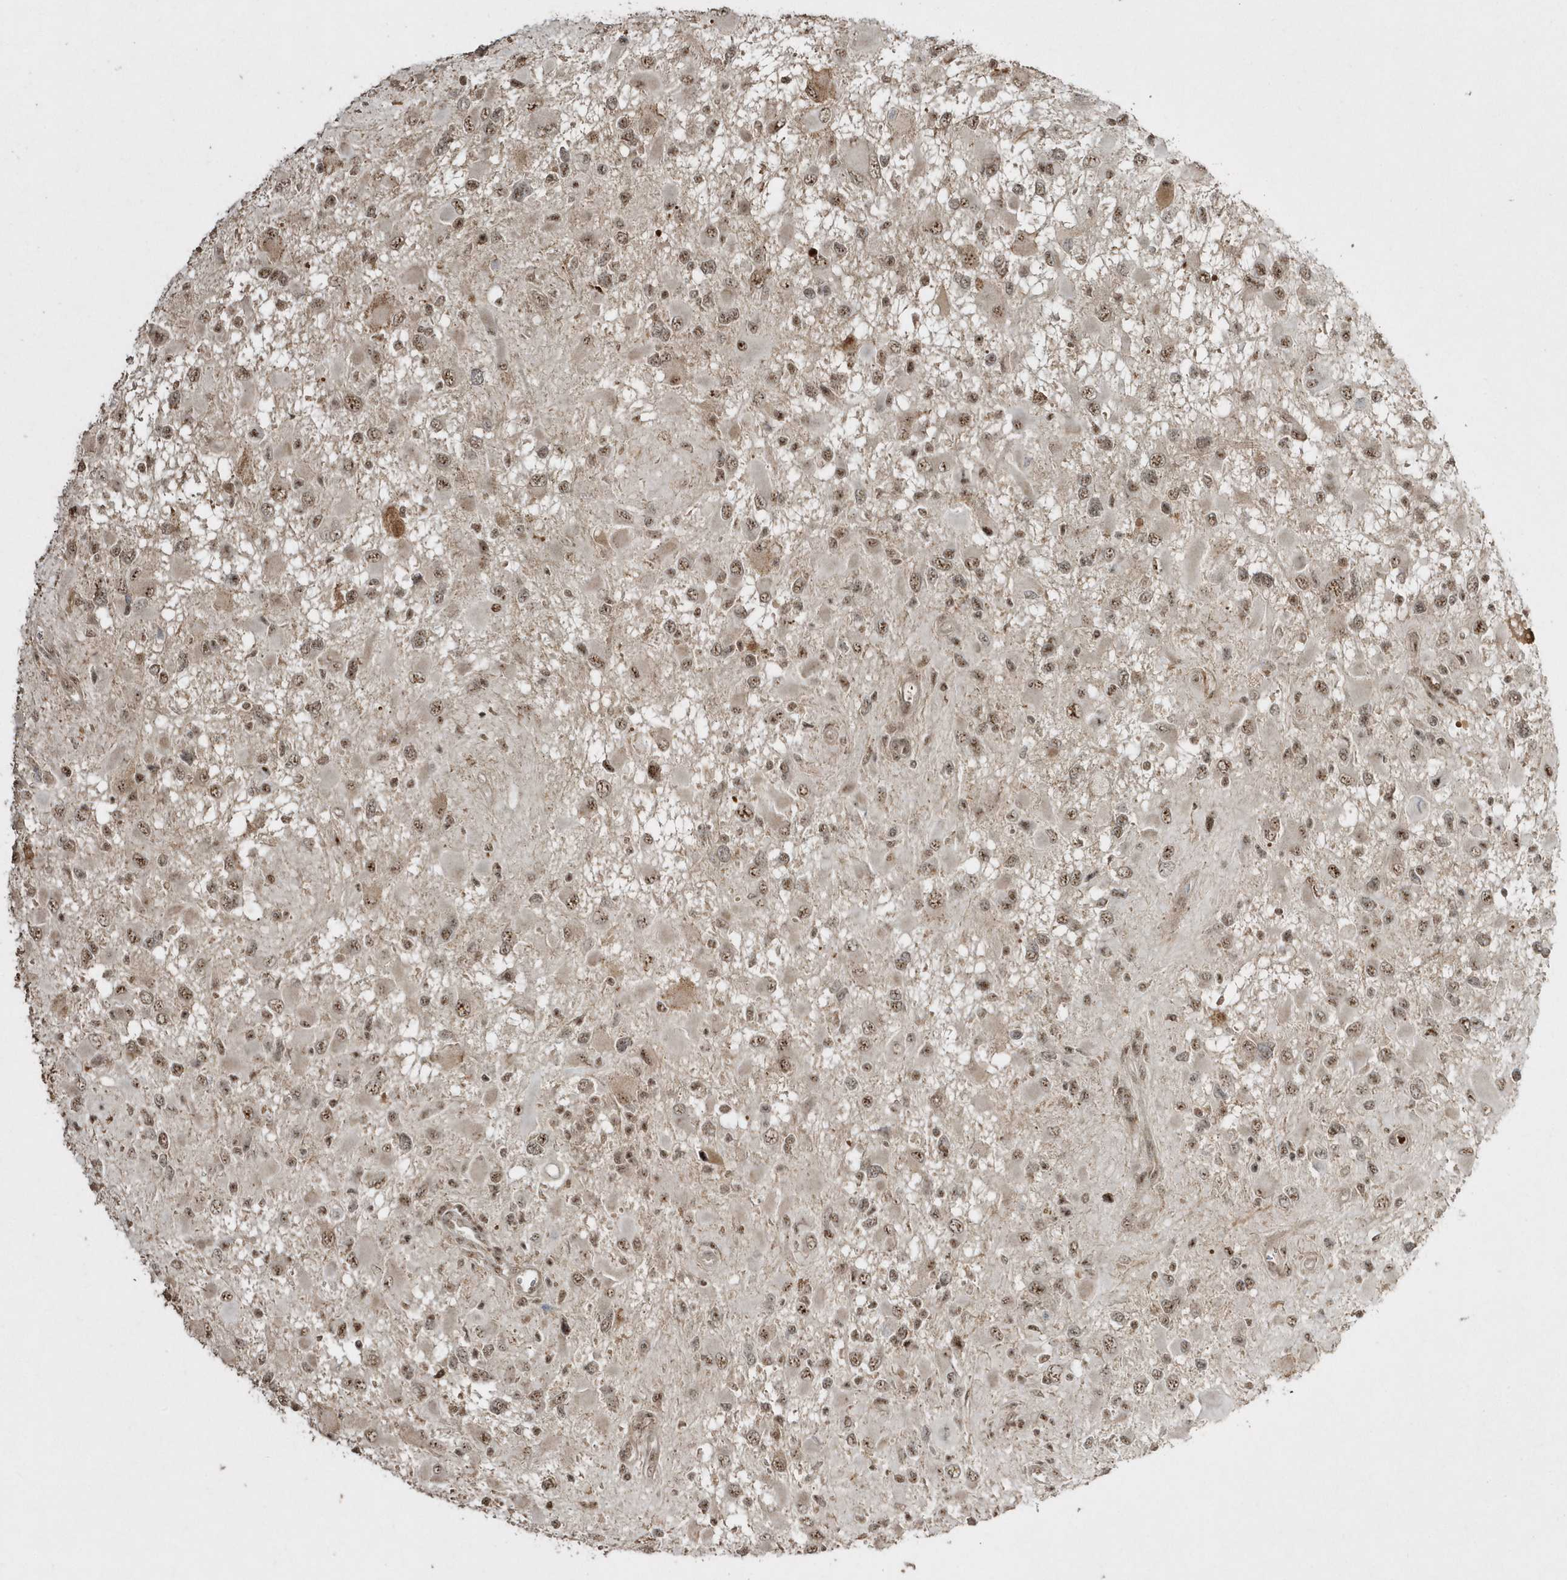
{"staining": {"intensity": "moderate", "quantity": ">75%", "location": "nuclear"}, "tissue": "glioma", "cell_type": "Tumor cells", "image_type": "cancer", "snomed": [{"axis": "morphology", "description": "Glioma, malignant, High grade"}, {"axis": "topography", "description": "Brain"}], "caption": "Brown immunohistochemical staining in human glioma shows moderate nuclear positivity in approximately >75% of tumor cells.", "gene": "POLR3B", "patient": {"sex": "male", "age": 53}}